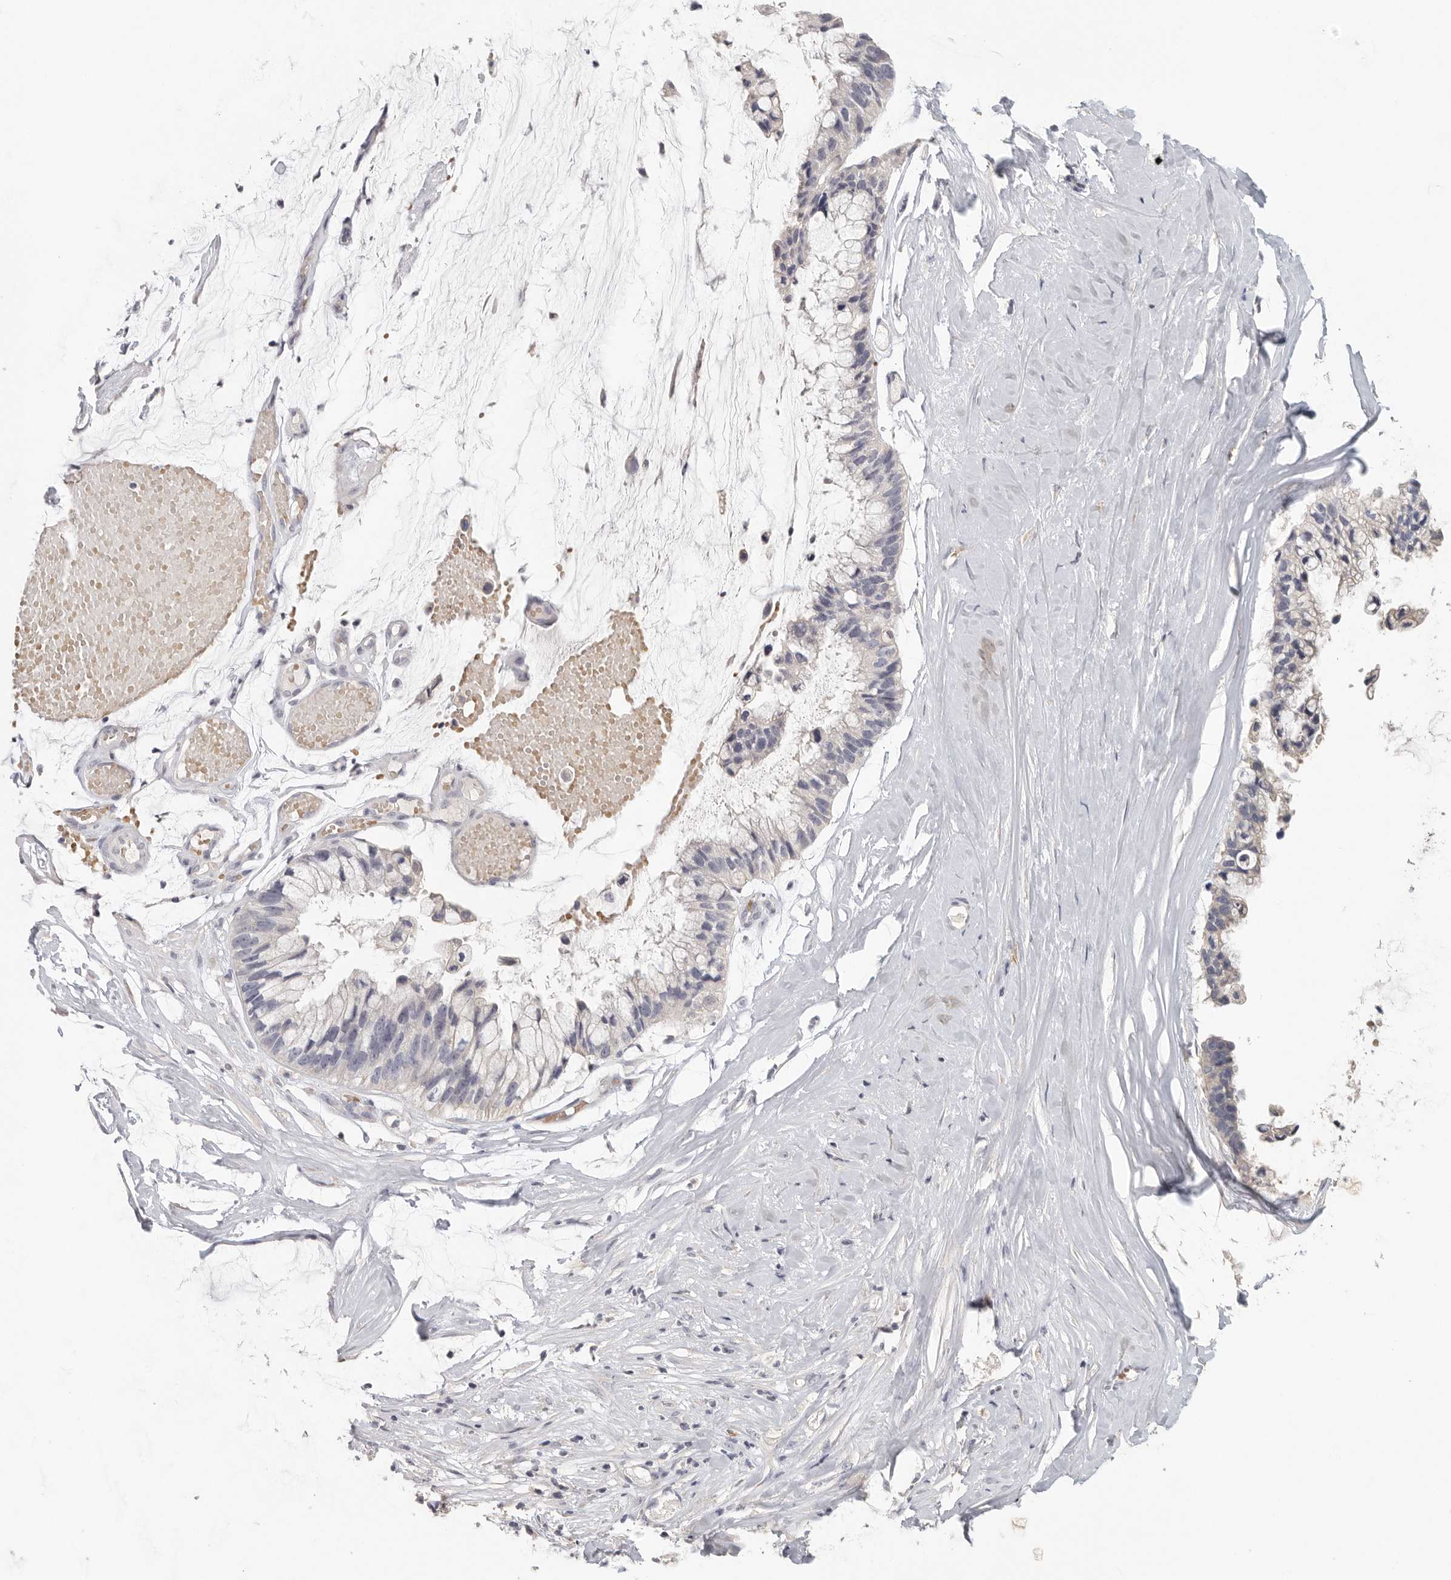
{"staining": {"intensity": "negative", "quantity": "none", "location": "none"}, "tissue": "ovarian cancer", "cell_type": "Tumor cells", "image_type": "cancer", "snomed": [{"axis": "morphology", "description": "Cystadenocarcinoma, mucinous, NOS"}, {"axis": "topography", "description": "Ovary"}], "caption": "Ovarian cancer stained for a protein using immunohistochemistry (IHC) displays no positivity tumor cells.", "gene": "DNAJC11", "patient": {"sex": "female", "age": 39}}